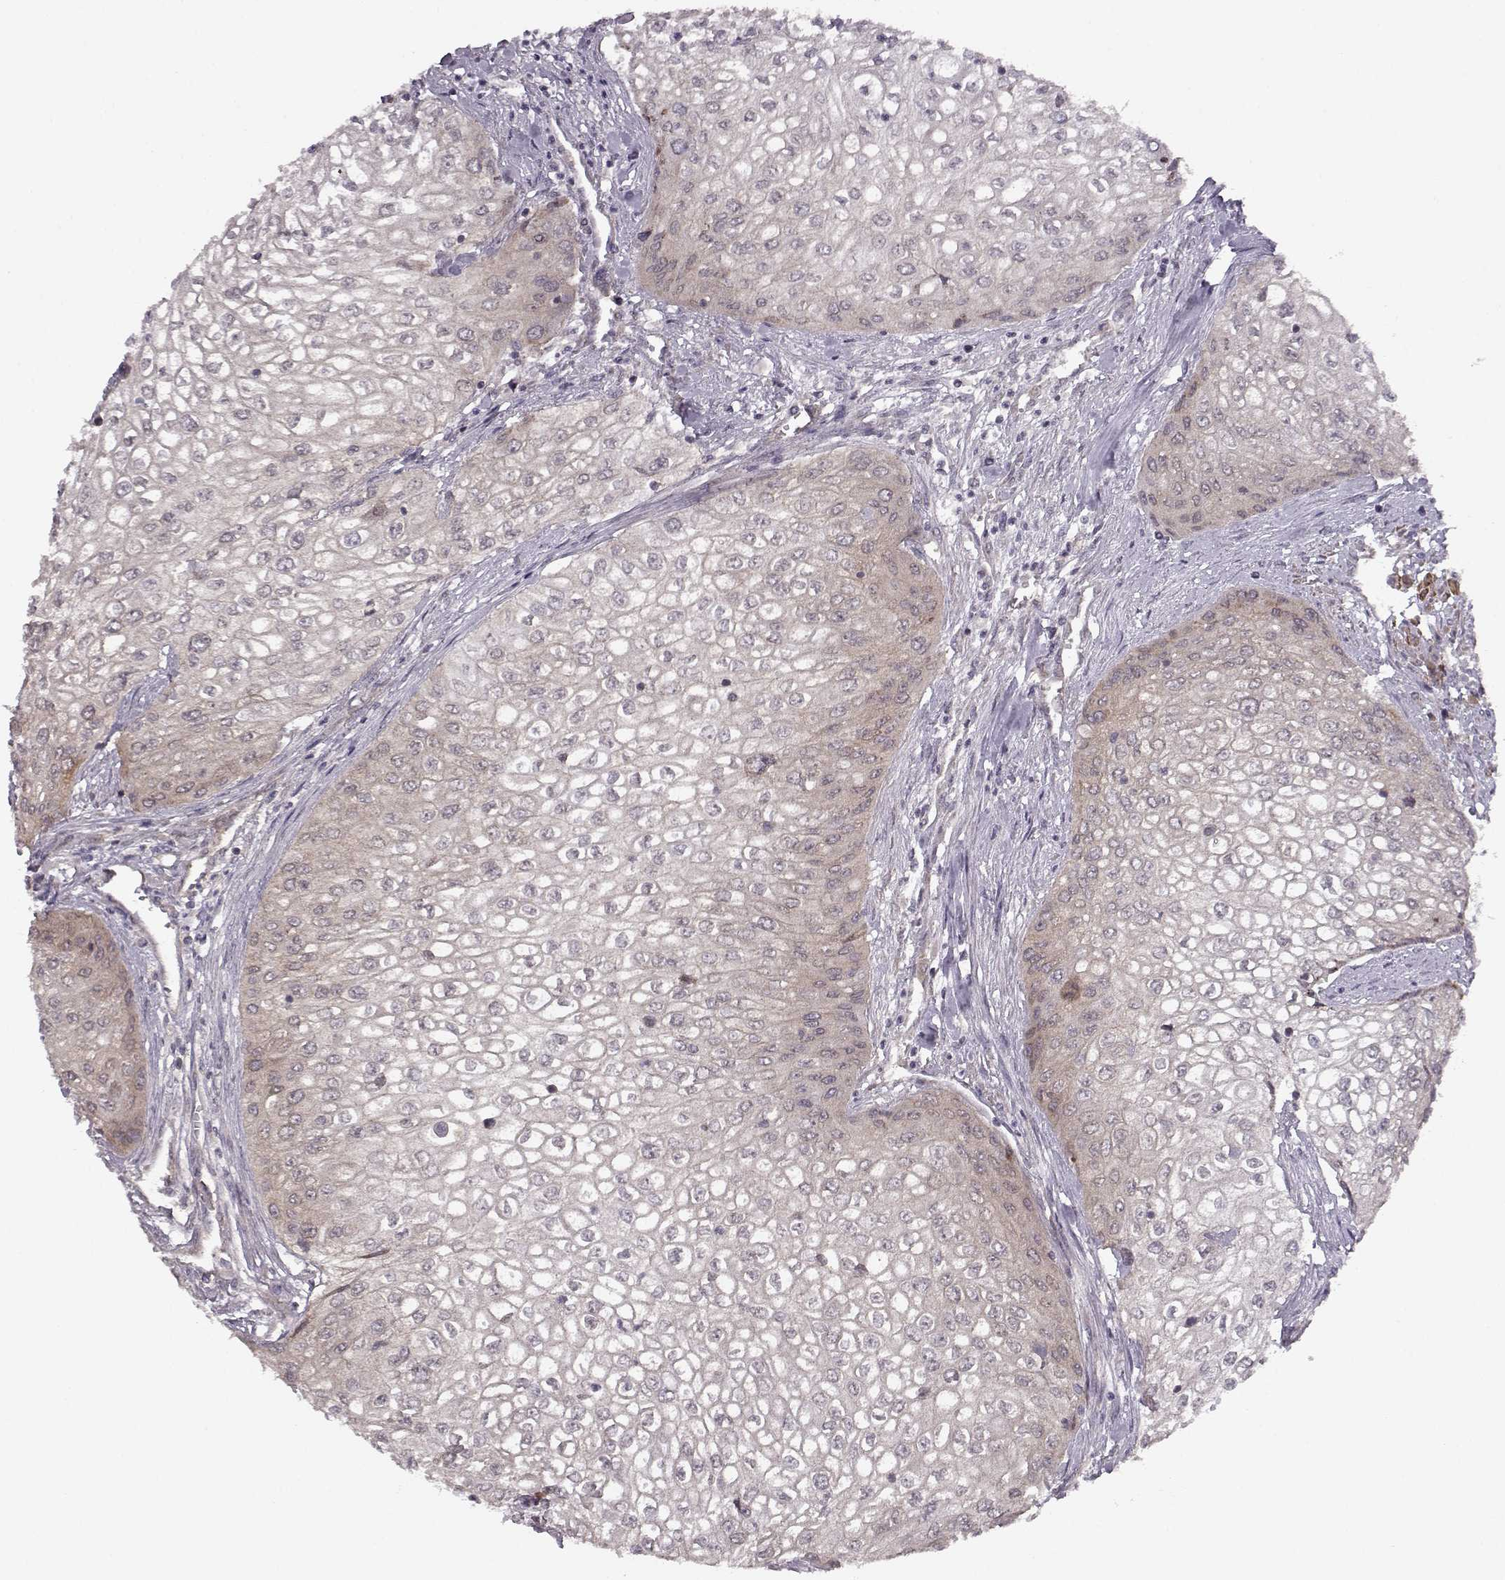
{"staining": {"intensity": "weak", "quantity": "<25%", "location": "cytoplasmic/membranous"}, "tissue": "urothelial cancer", "cell_type": "Tumor cells", "image_type": "cancer", "snomed": [{"axis": "morphology", "description": "Urothelial carcinoma, High grade"}, {"axis": "topography", "description": "Urinary bladder"}], "caption": "This is a micrograph of immunohistochemistry staining of urothelial cancer, which shows no staining in tumor cells.", "gene": "SLAIN2", "patient": {"sex": "male", "age": 62}}